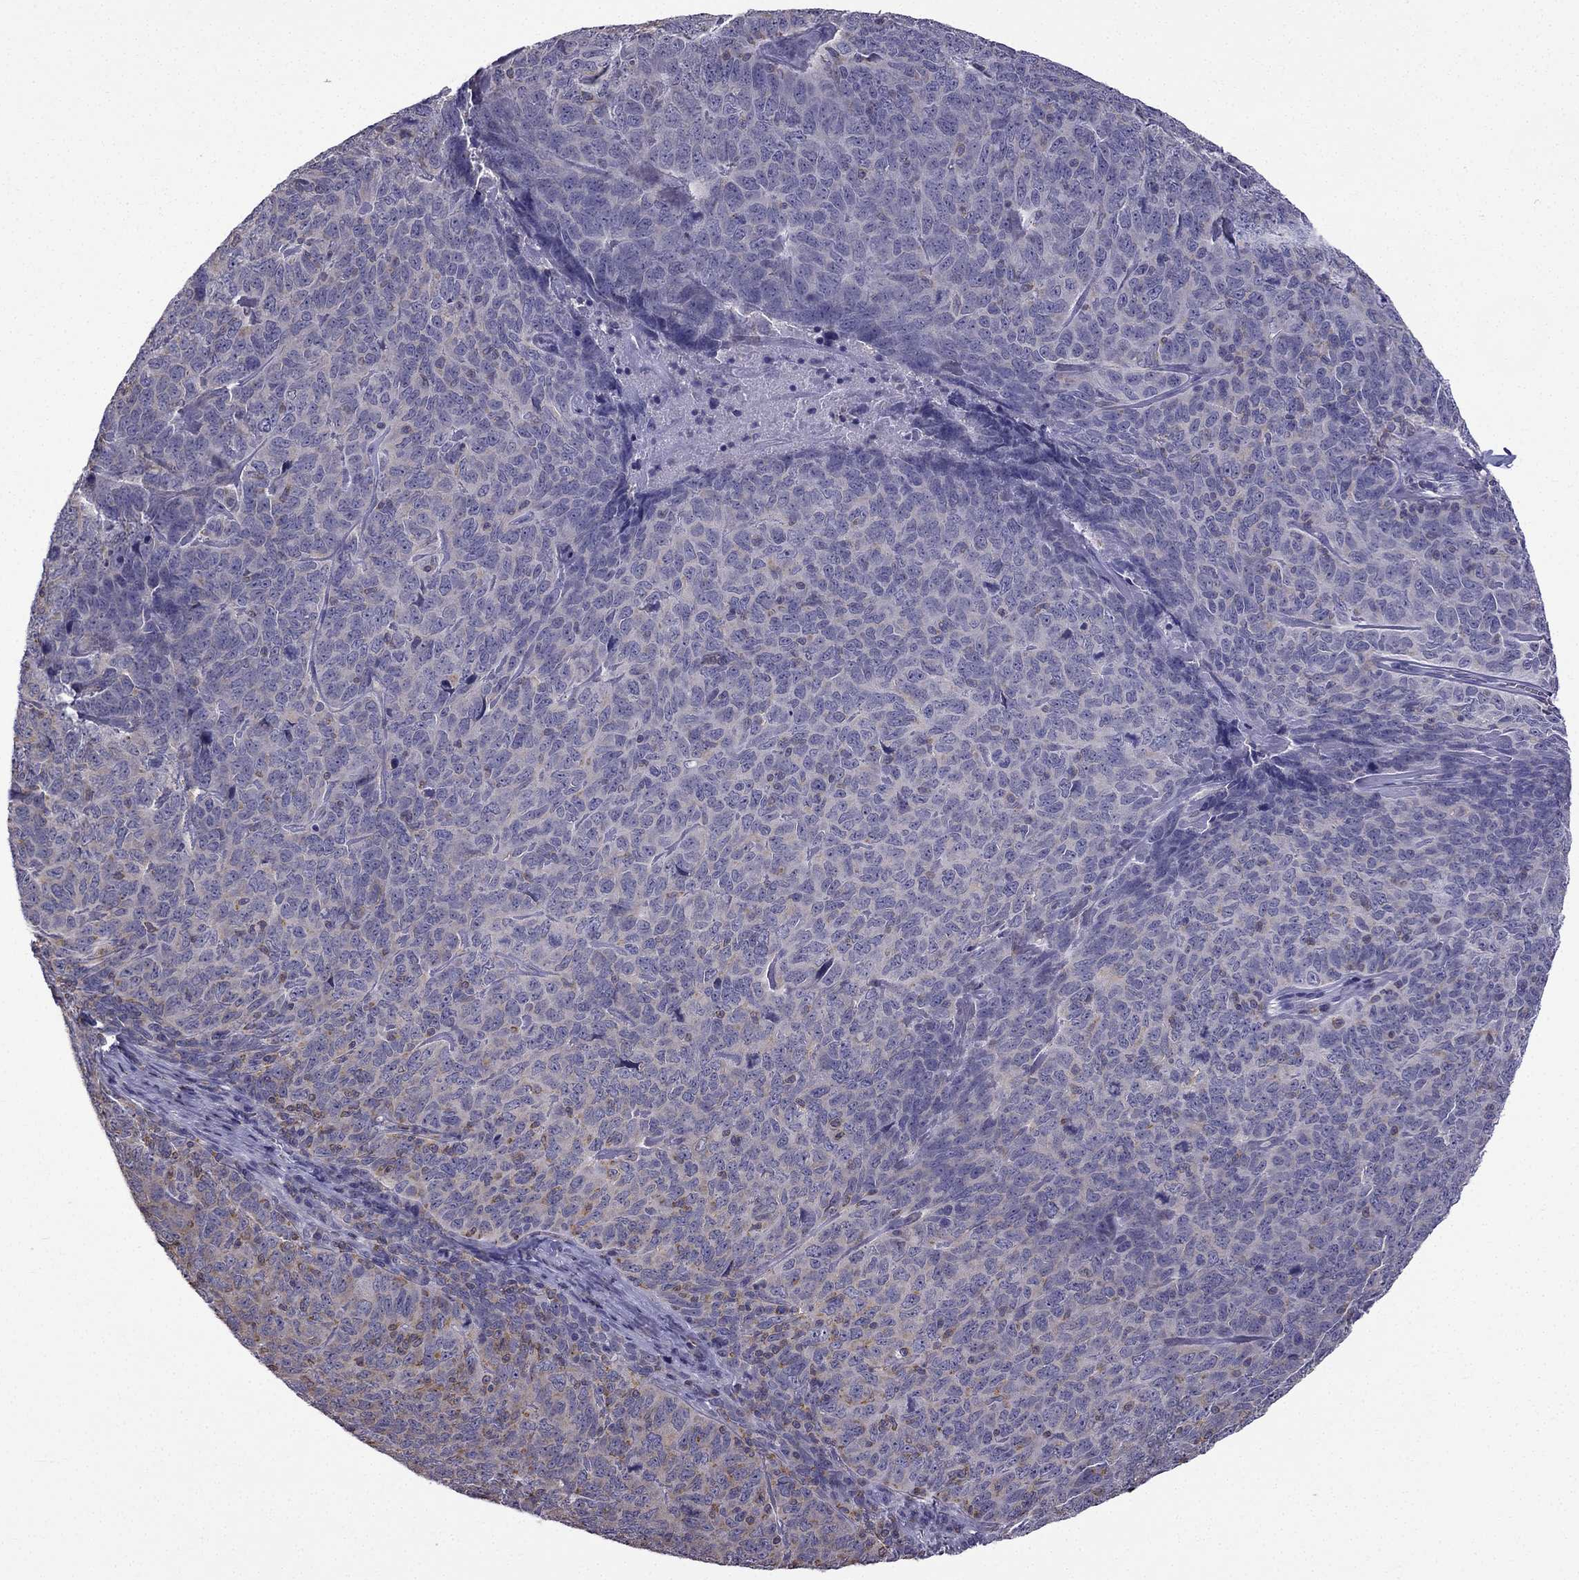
{"staining": {"intensity": "moderate", "quantity": "<25%", "location": "cytoplasmic/membranous"}, "tissue": "skin cancer", "cell_type": "Tumor cells", "image_type": "cancer", "snomed": [{"axis": "morphology", "description": "Squamous cell carcinoma, NOS"}, {"axis": "topography", "description": "Skin"}, {"axis": "topography", "description": "Anal"}], "caption": "This is a micrograph of IHC staining of skin cancer (squamous cell carcinoma), which shows moderate staining in the cytoplasmic/membranous of tumor cells.", "gene": "CCK", "patient": {"sex": "female", "age": 51}}